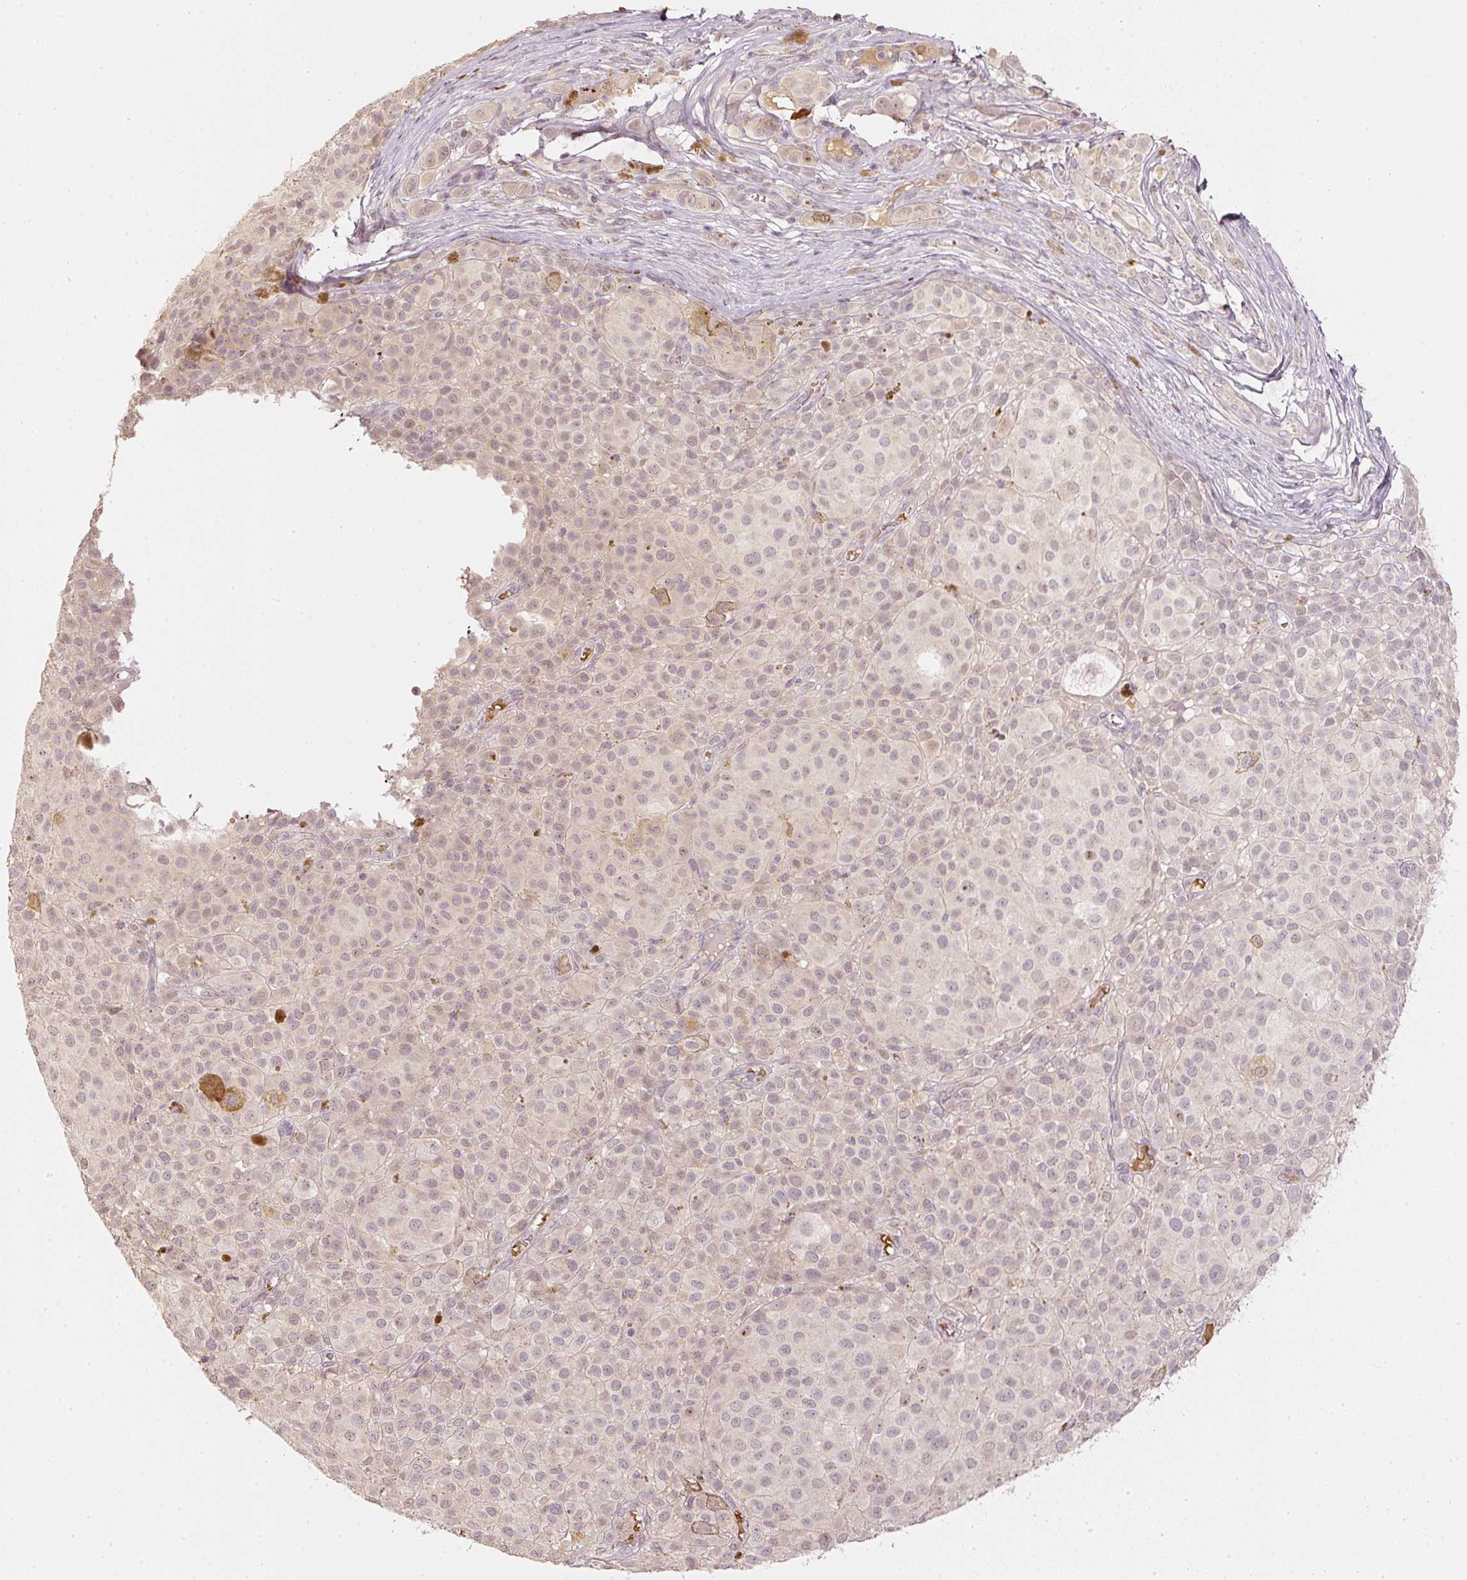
{"staining": {"intensity": "weak", "quantity": "25%-75%", "location": "nuclear"}, "tissue": "melanoma", "cell_type": "Tumor cells", "image_type": "cancer", "snomed": [{"axis": "morphology", "description": "Malignant melanoma, NOS"}, {"axis": "topography", "description": "Skin"}], "caption": "Malignant melanoma was stained to show a protein in brown. There is low levels of weak nuclear positivity in about 25%-75% of tumor cells.", "gene": "GZMA", "patient": {"sex": "male", "age": 64}}